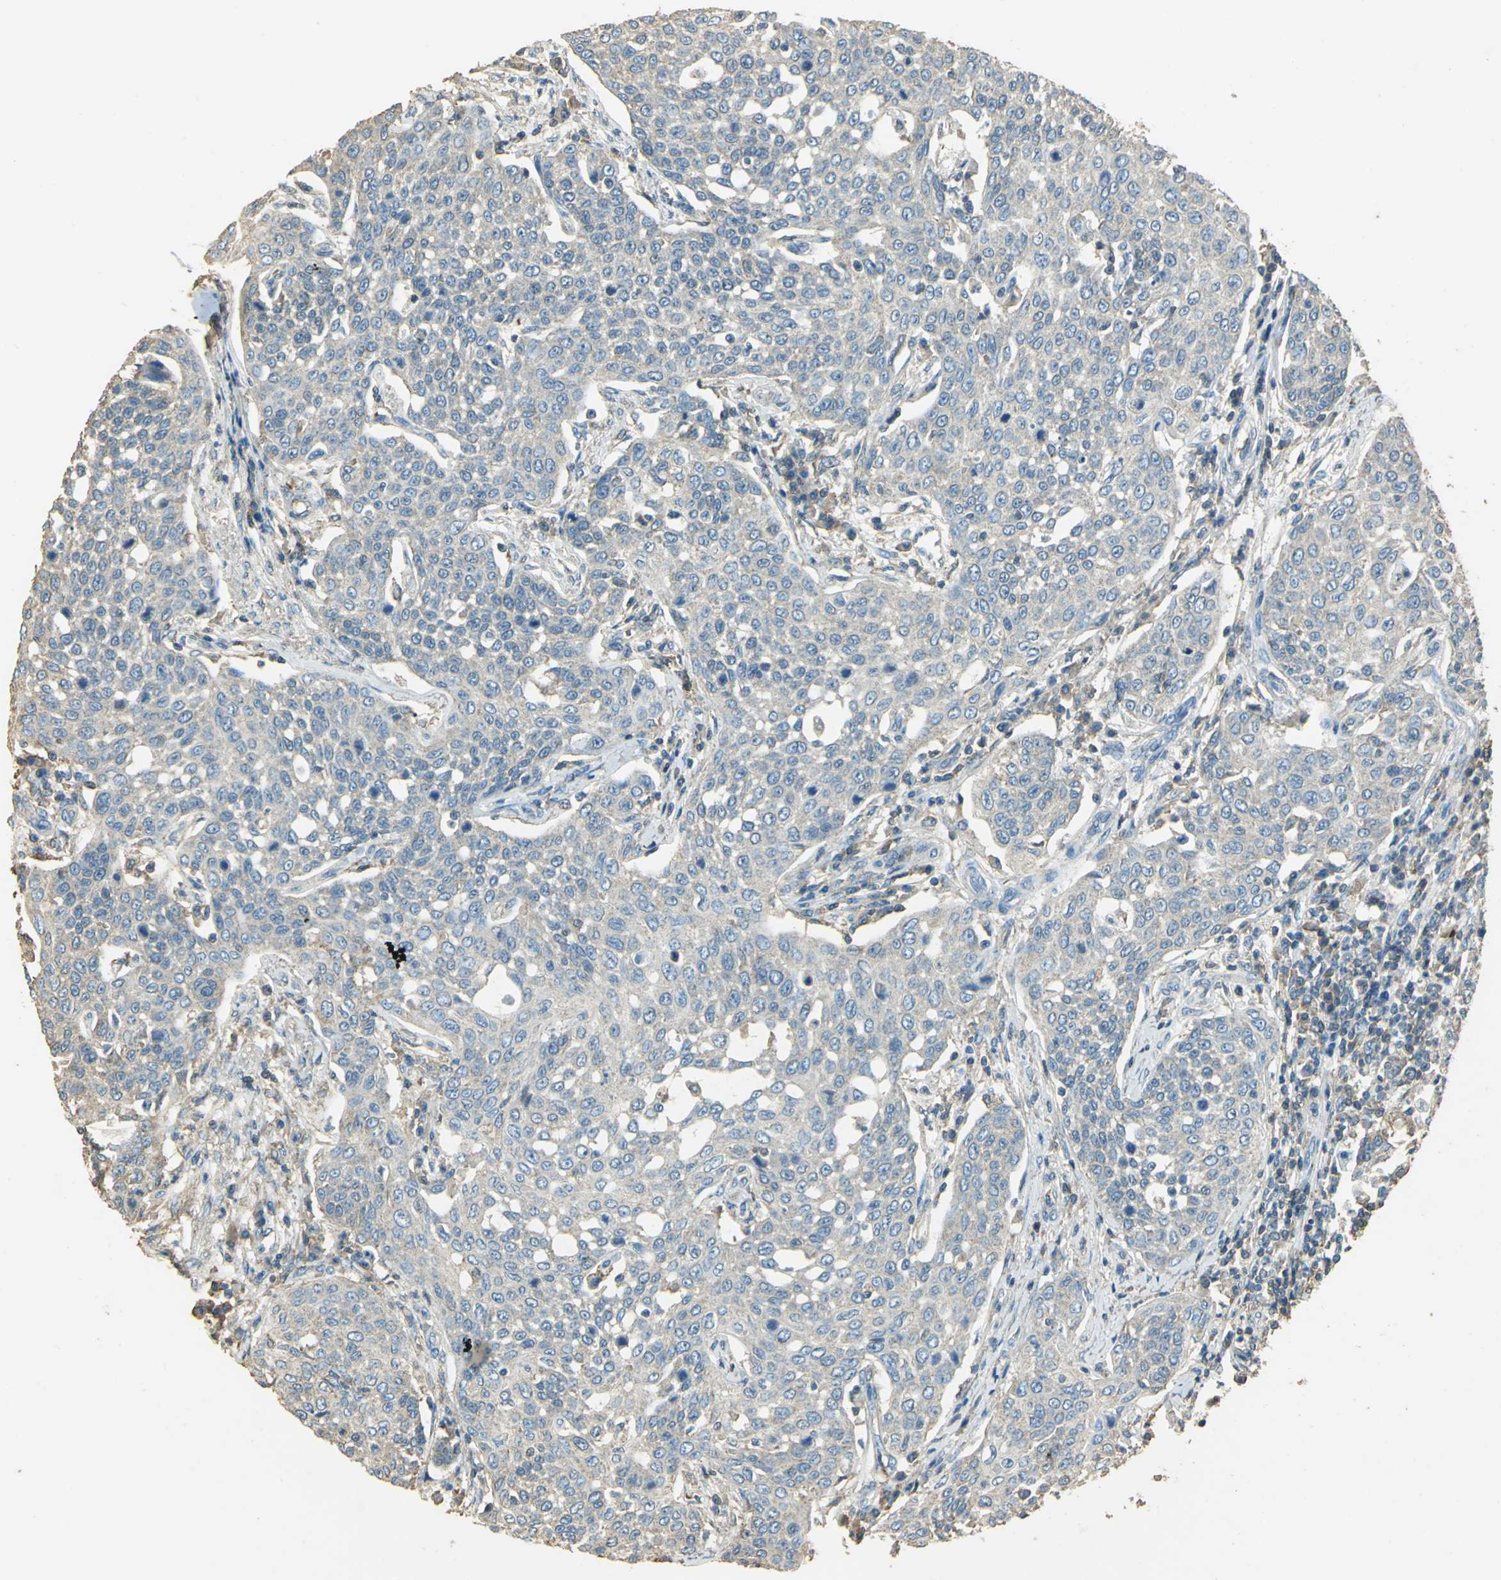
{"staining": {"intensity": "weak", "quantity": "25%-75%", "location": "cytoplasmic/membranous"}, "tissue": "cervical cancer", "cell_type": "Tumor cells", "image_type": "cancer", "snomed": [{"axis": "morphology", "description": "Squamous cell carcinoma, NOS"}, {"axis": "topography", "description": "Cervix"}], "caption": "Squamous cell carcinoma (cervical) stained with a brown dye reveals weak cytoplasmic/membranous positive staining in approximately 25%-75% of tumor cells.", "gene": "TRAPPC2", "patient": {"sex": "female", "age": 34}}